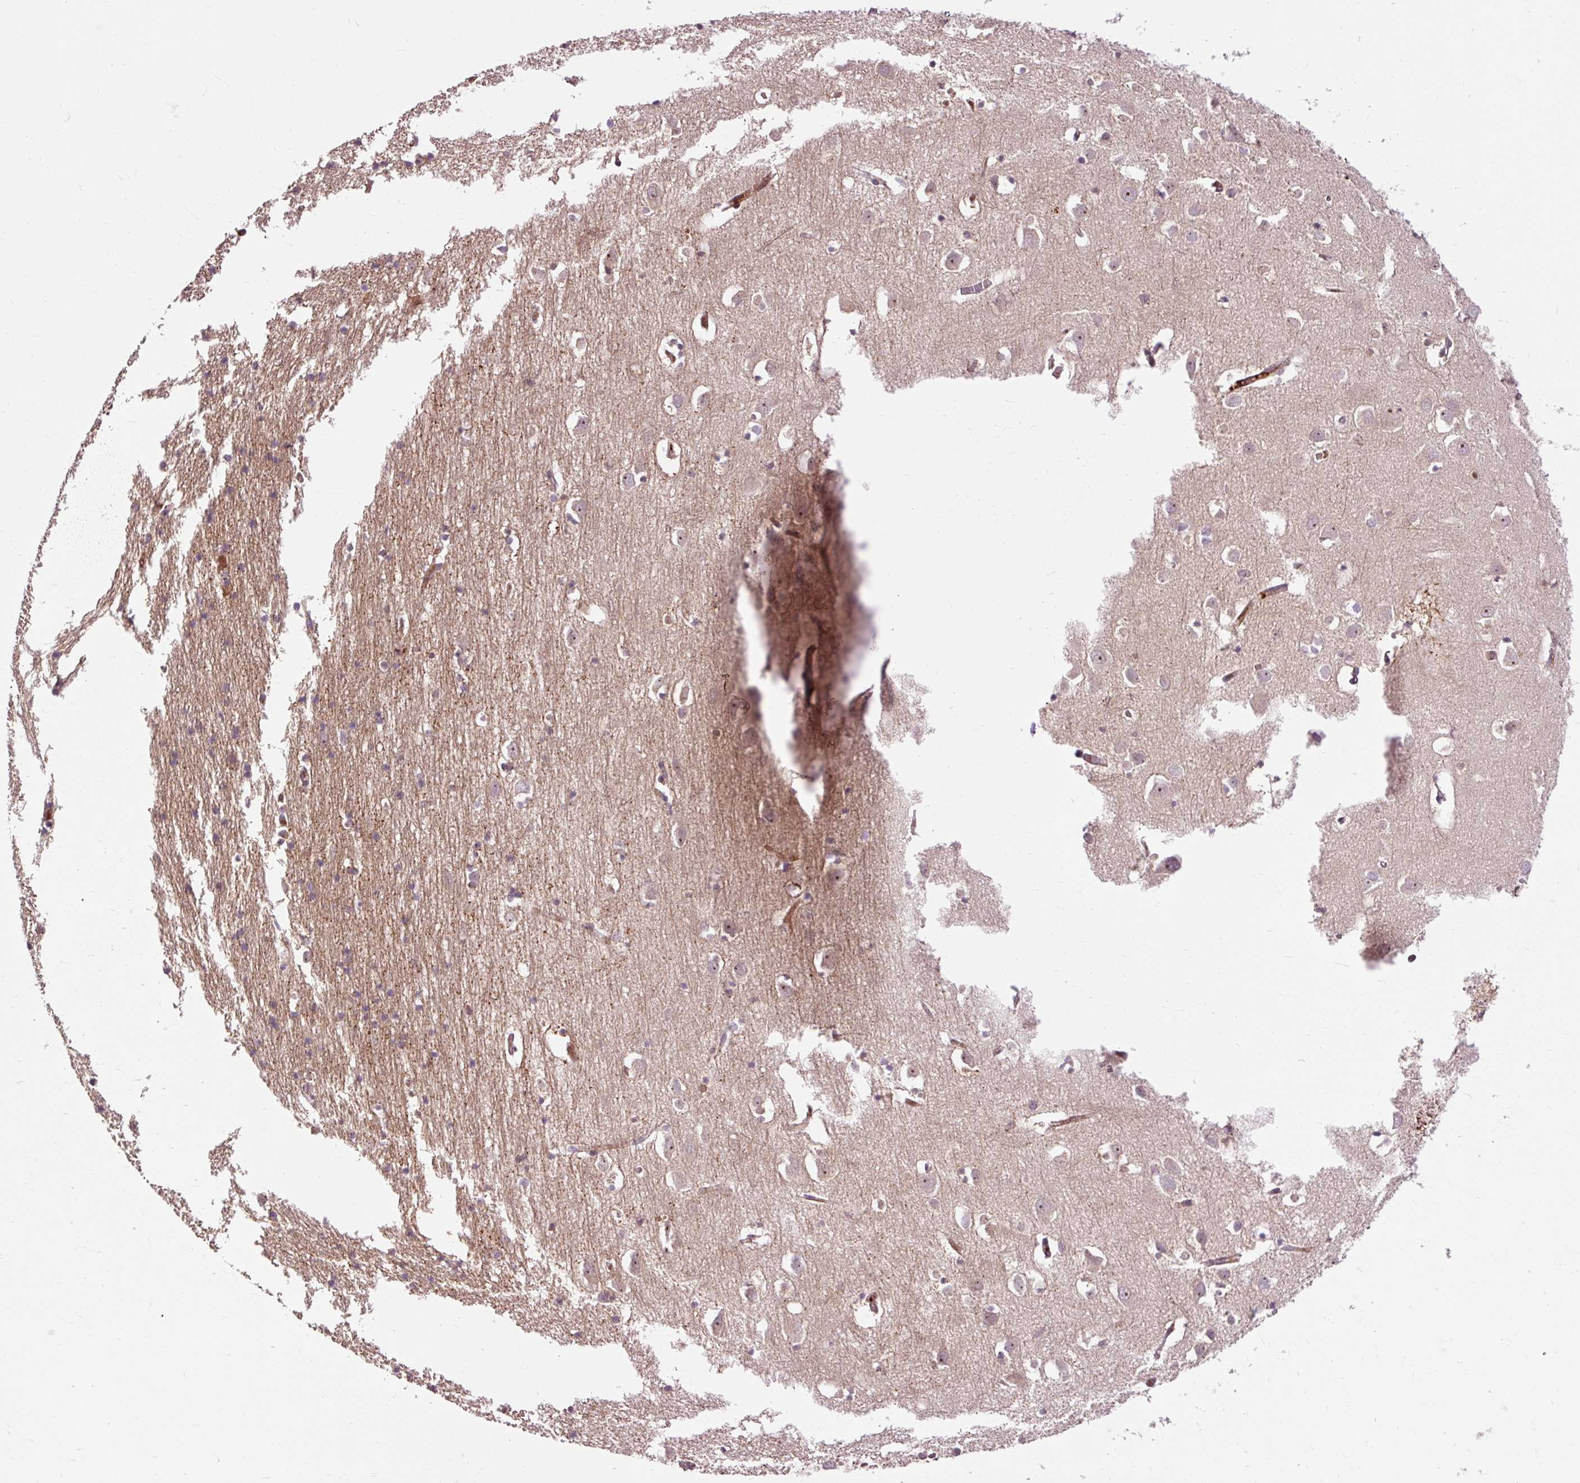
{"staining": {"intensity": "moderate", "quantity": ">75%", "location": "cytoplasmic/membranous"}, "tissue": "cerebral cortex", "cell_type": "Endothelial cells", "image_type": "normal", "snomed": [{"axis": "morphology", "description": "Normal tissue, NOS"}, {"axis": "topography", "description": "Cerebral cortex"}], "caption": "Immunohistochemistry (IHC) (DAB (3,3'-diaminobenzidine)) staining of benign cerebral cortex displays moderate cytoplasmic/membranous protein positivity in approximately >75% of endothelial cells.", "gene": "CEBPZ", "patient": {"sex": "male", "age": 70}}